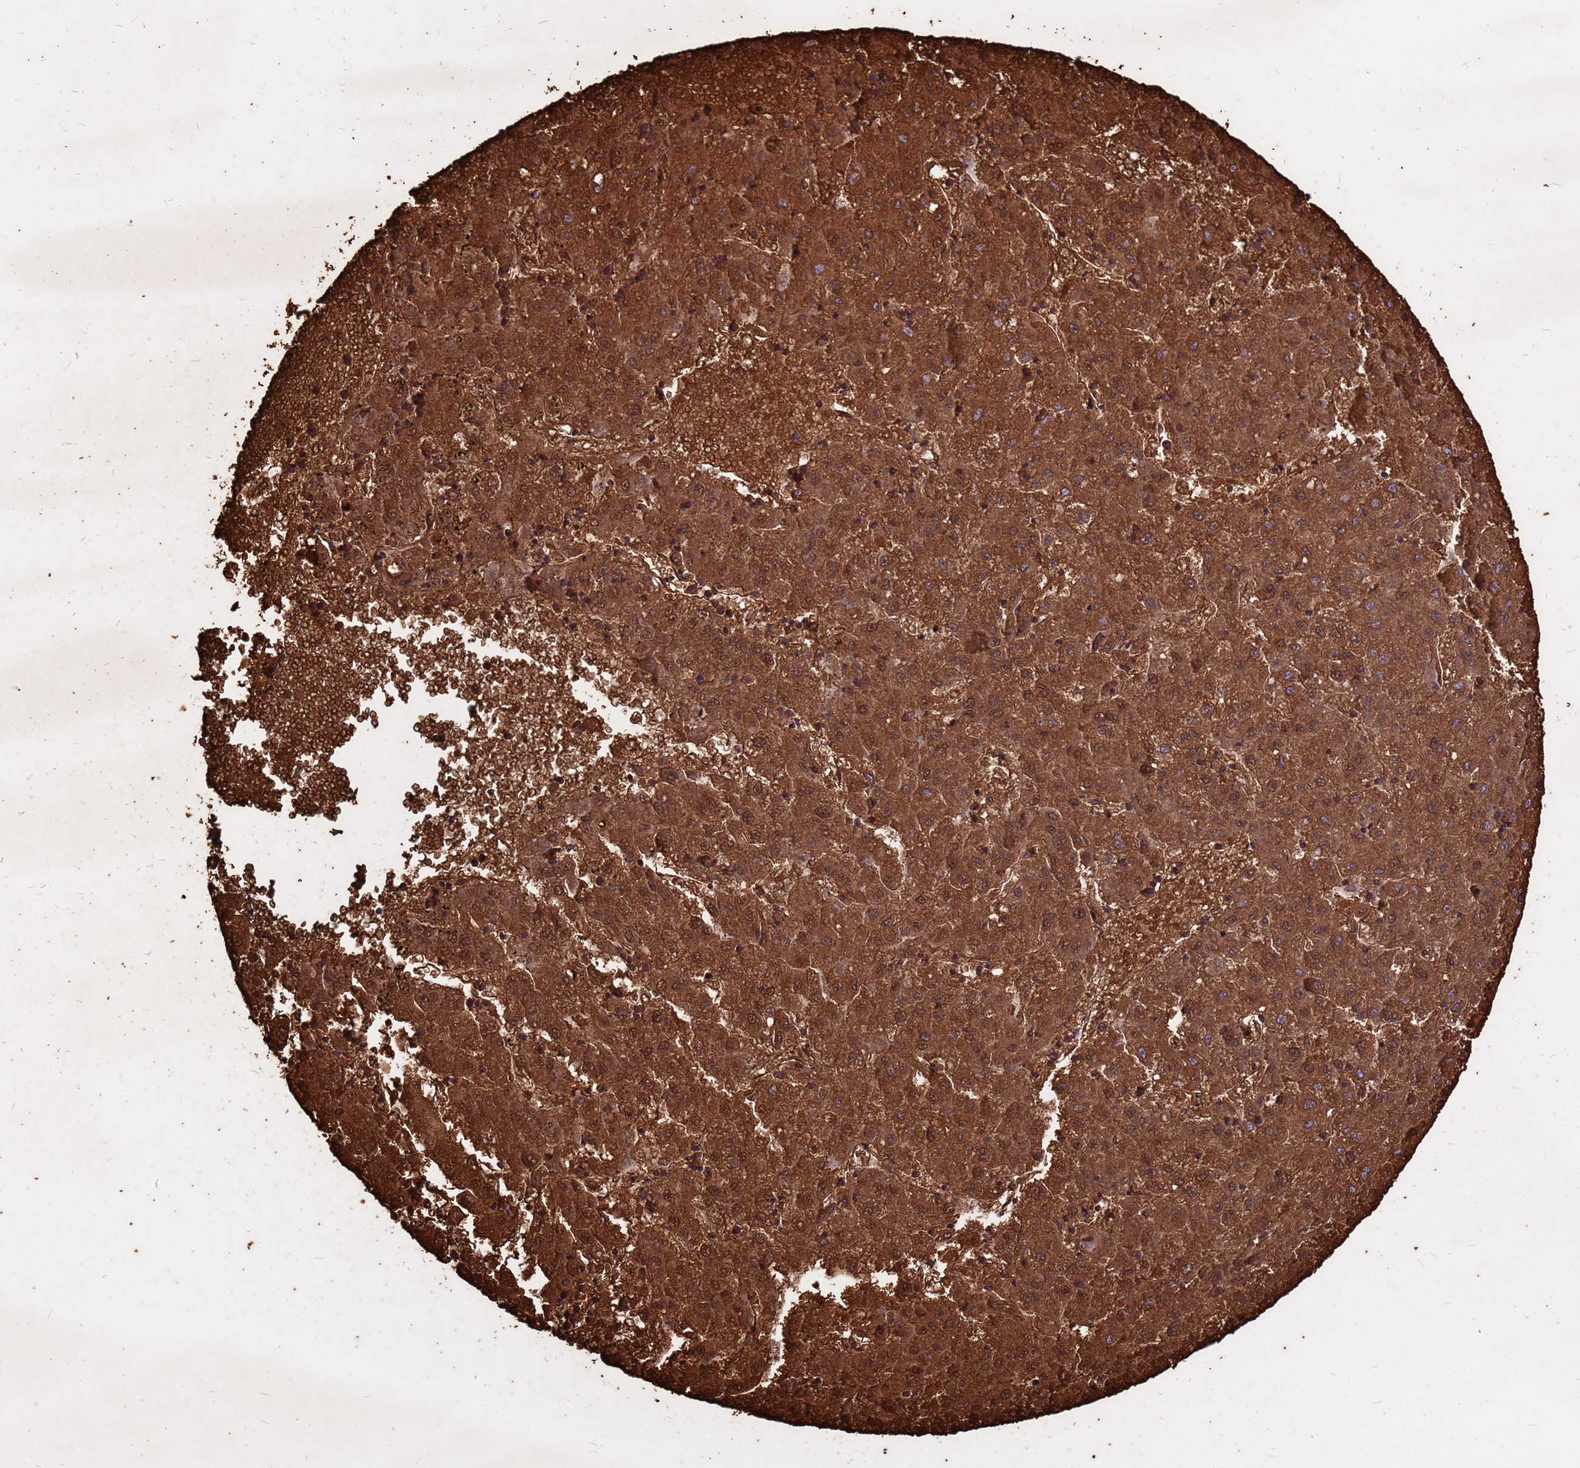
{"staining": {"intensity": "strong", "quantity": ">75%", "location": "cytoplasmic/membranous"}, "tissue": "liver cancer", "cell_type": "Tumor cells", "image_type": "cancer", "snomed": [{"axis": "morphology", "description": "Carcinoma, Hepatocellular, NOS"}, {"axis": "topography", "description": "Liver"}], "caption": "DAB (3,3'-diaminobenzidine) immunohistochemical staining of human liver cancer (hepatocellular carcinoma) shows strong cytoplasmic/membranous protein positivity in approximately >75% of tumor cells.", "gene": "HBA2", "patient": {"sex": "male", "age": 72}}